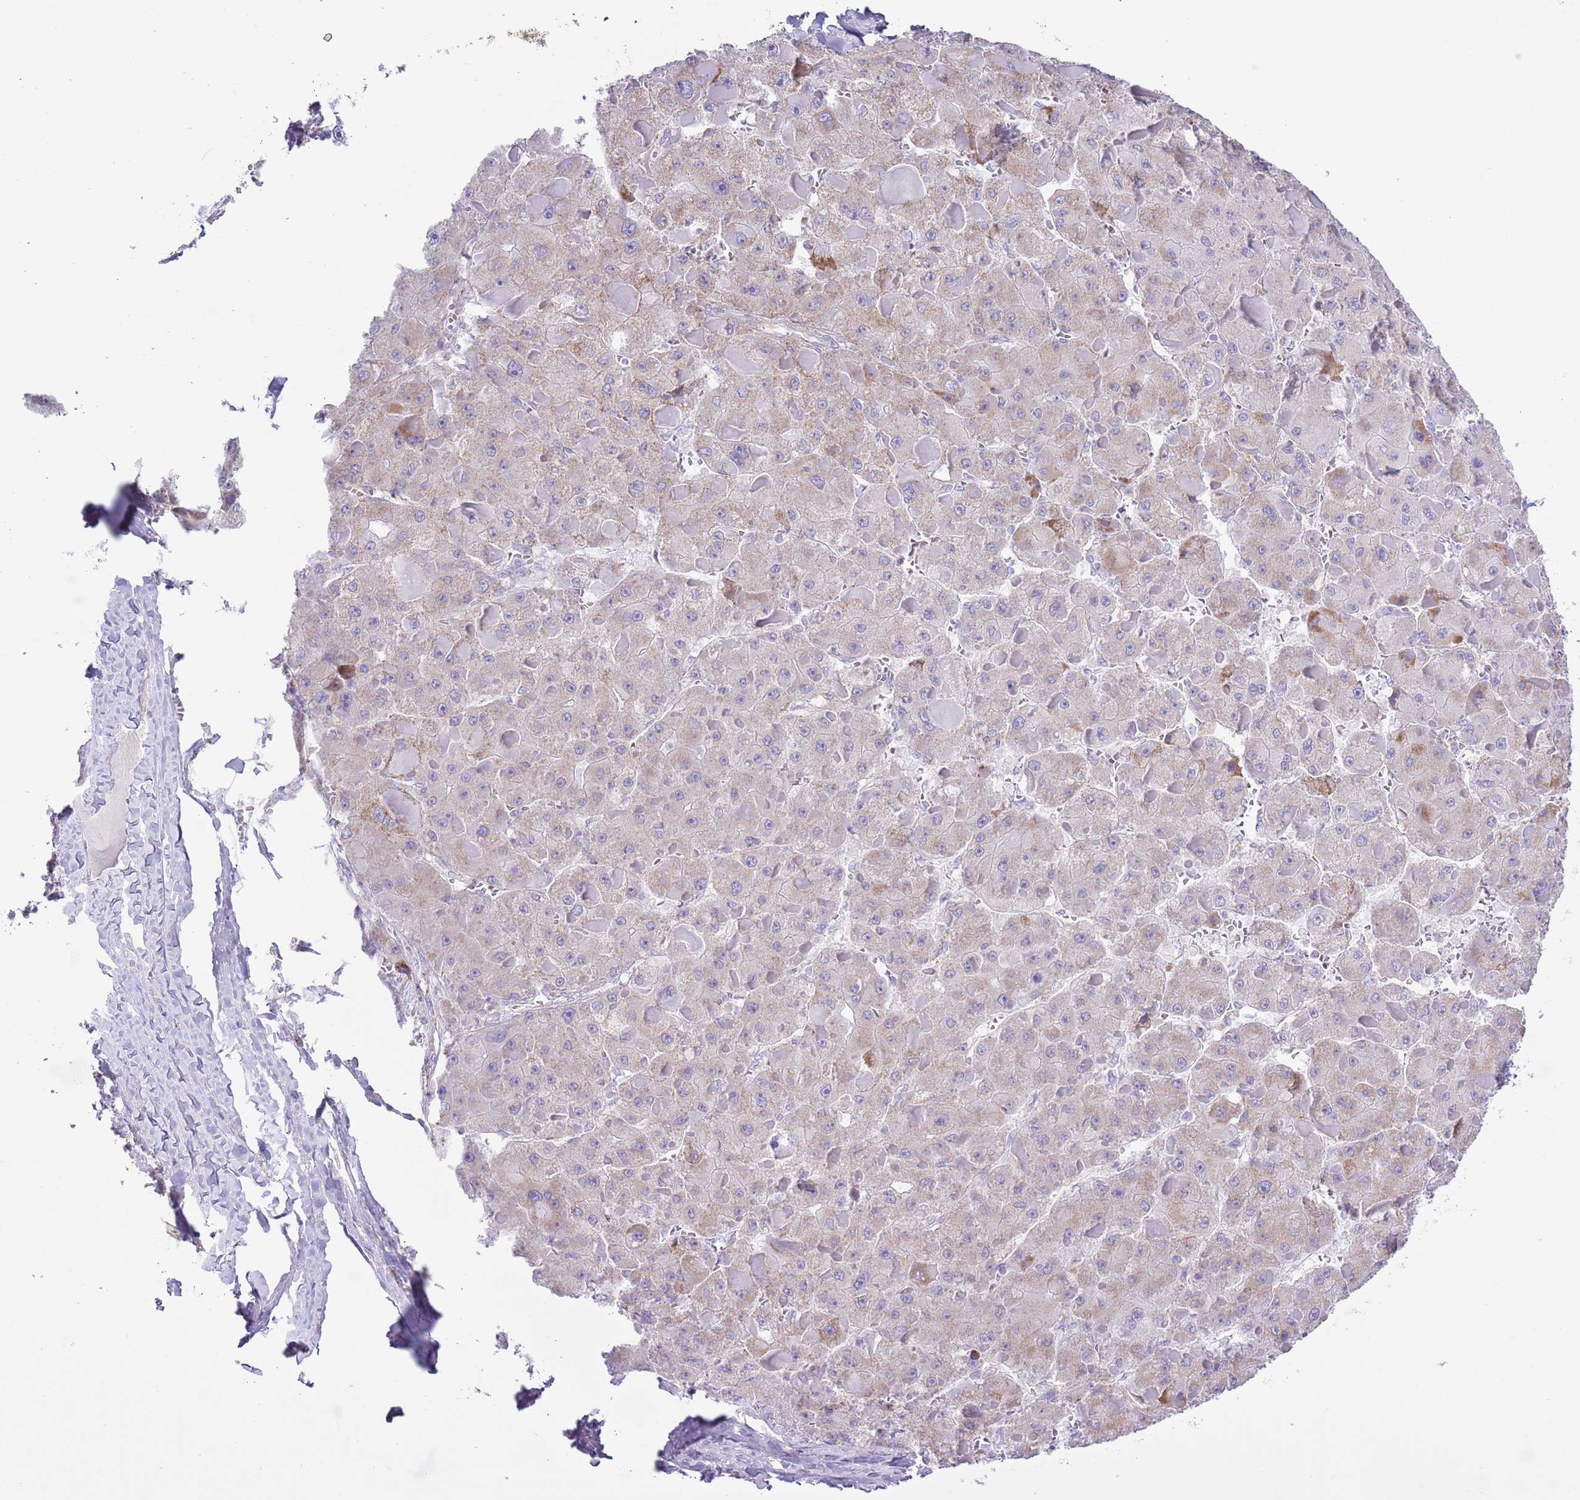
{"staining": {"intensity": "weak", "quantity": "25%-75%", "location": "cytoplasmic/membranous"}, "tissue": "liver cancer", "cell_type": "Tumor cells", "image_type": "cancer", "snomed": [{"axis": "morphology", "description": "Carcinoma, Hepatocellular, NOS"}, {"axis": "topography", "description": "Liver"}], "caption": "Liver cancer (hepatocellular carcinoma) was stained to show a protein in brown. There is low levels of weak cytoplasmic/membranous expression in approximately 25%-75% of tumor cells.", "gene": "ATP6V1B1", "patient": {"sex": "female", "age": 73}}